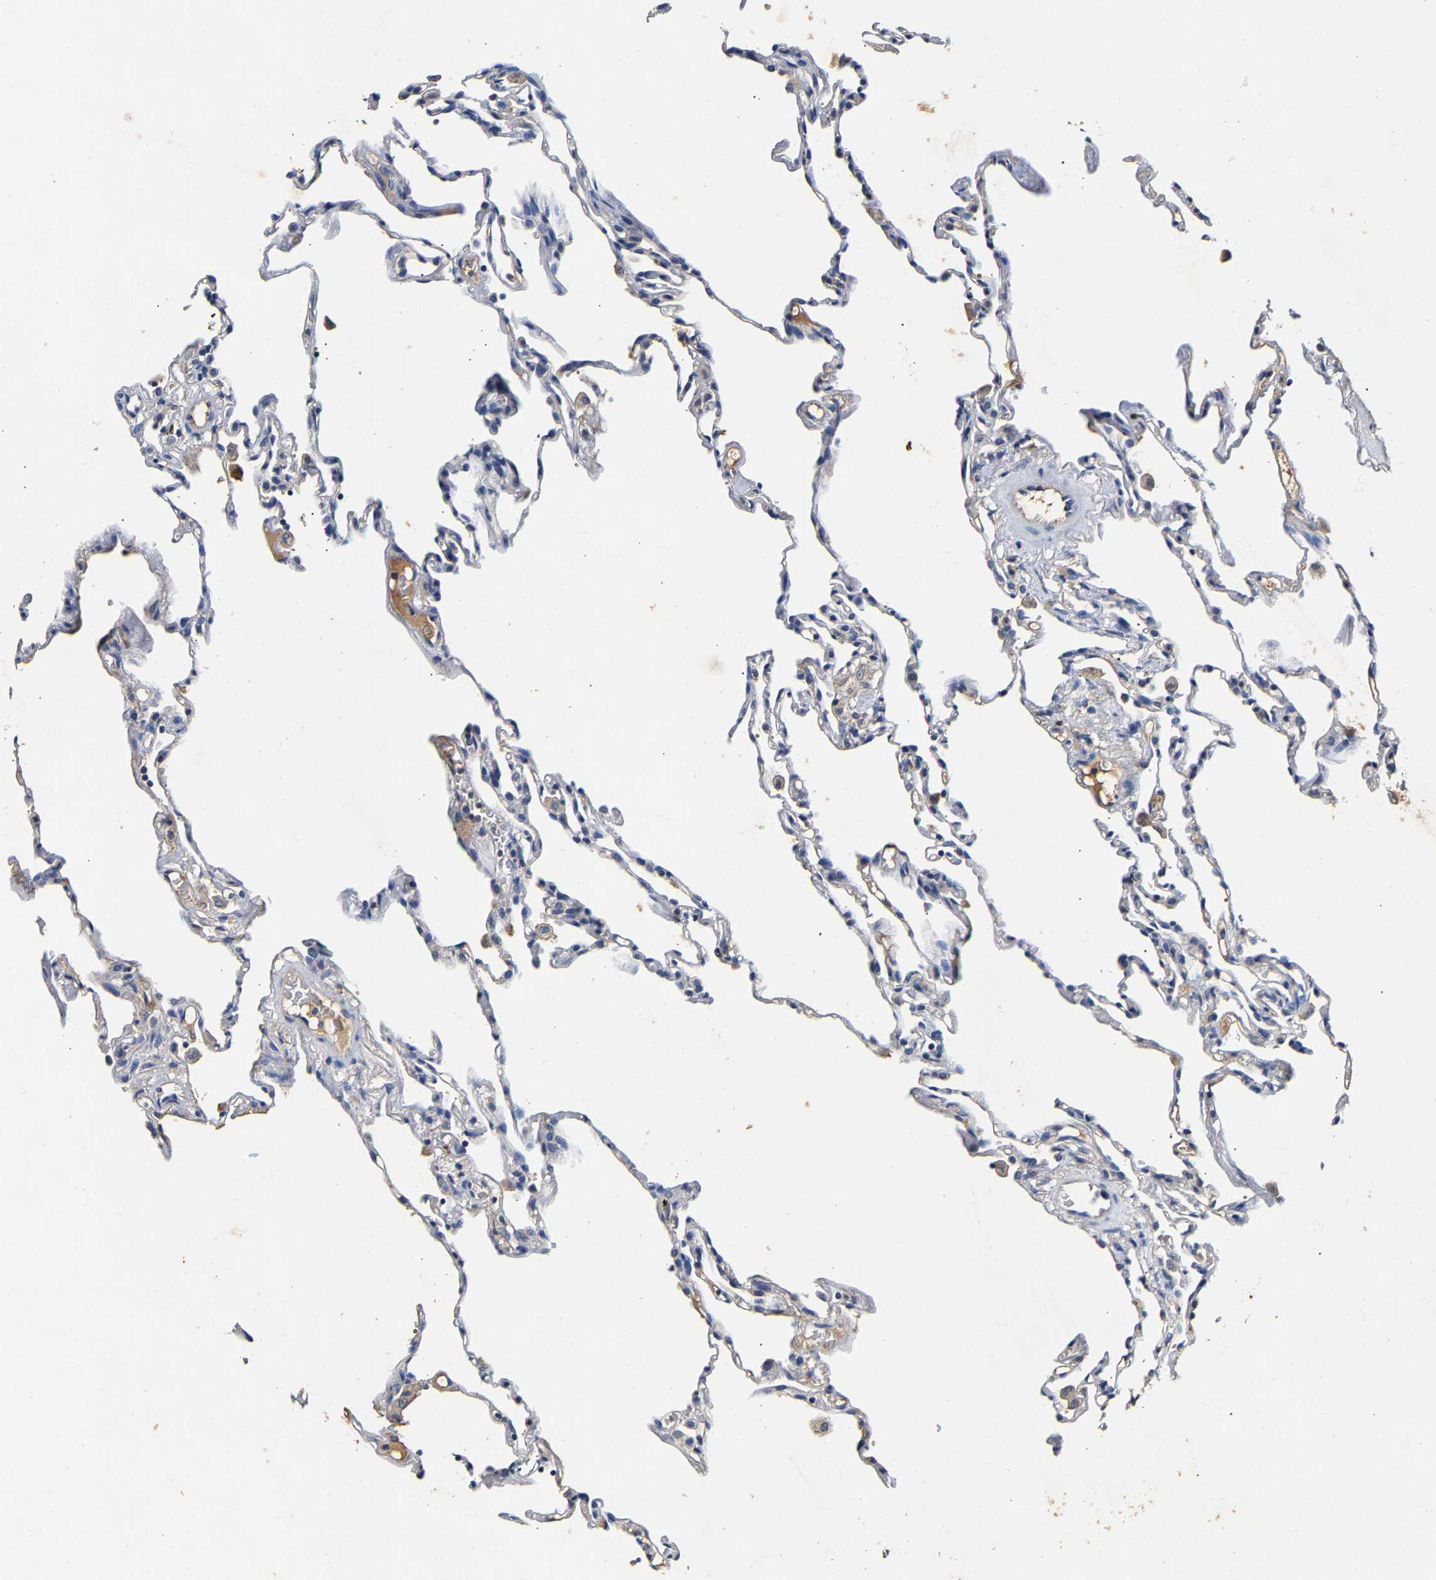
{"staining": {"intensity": "negative", "quantity": "none", "location": "none"}, "tissue": "lung", "cell_type": "Alveolar cells", "image_type": "normal", "snomed": [{"axis": "morphology", "description": "Normal tissue, NOS"}, {"axis": "topography", "description": "Lung"}], "caption": "DAB immunohistochemical staining of normal human lung reveals no significant staining in alveolar cells. (Brightfield microscopy of DAB (3,3'-diaminobenzidine) immunohistochemistry at high magnification).", "gene": "SLCO2B1", "patient": {"sex": "male", "age": 59}}